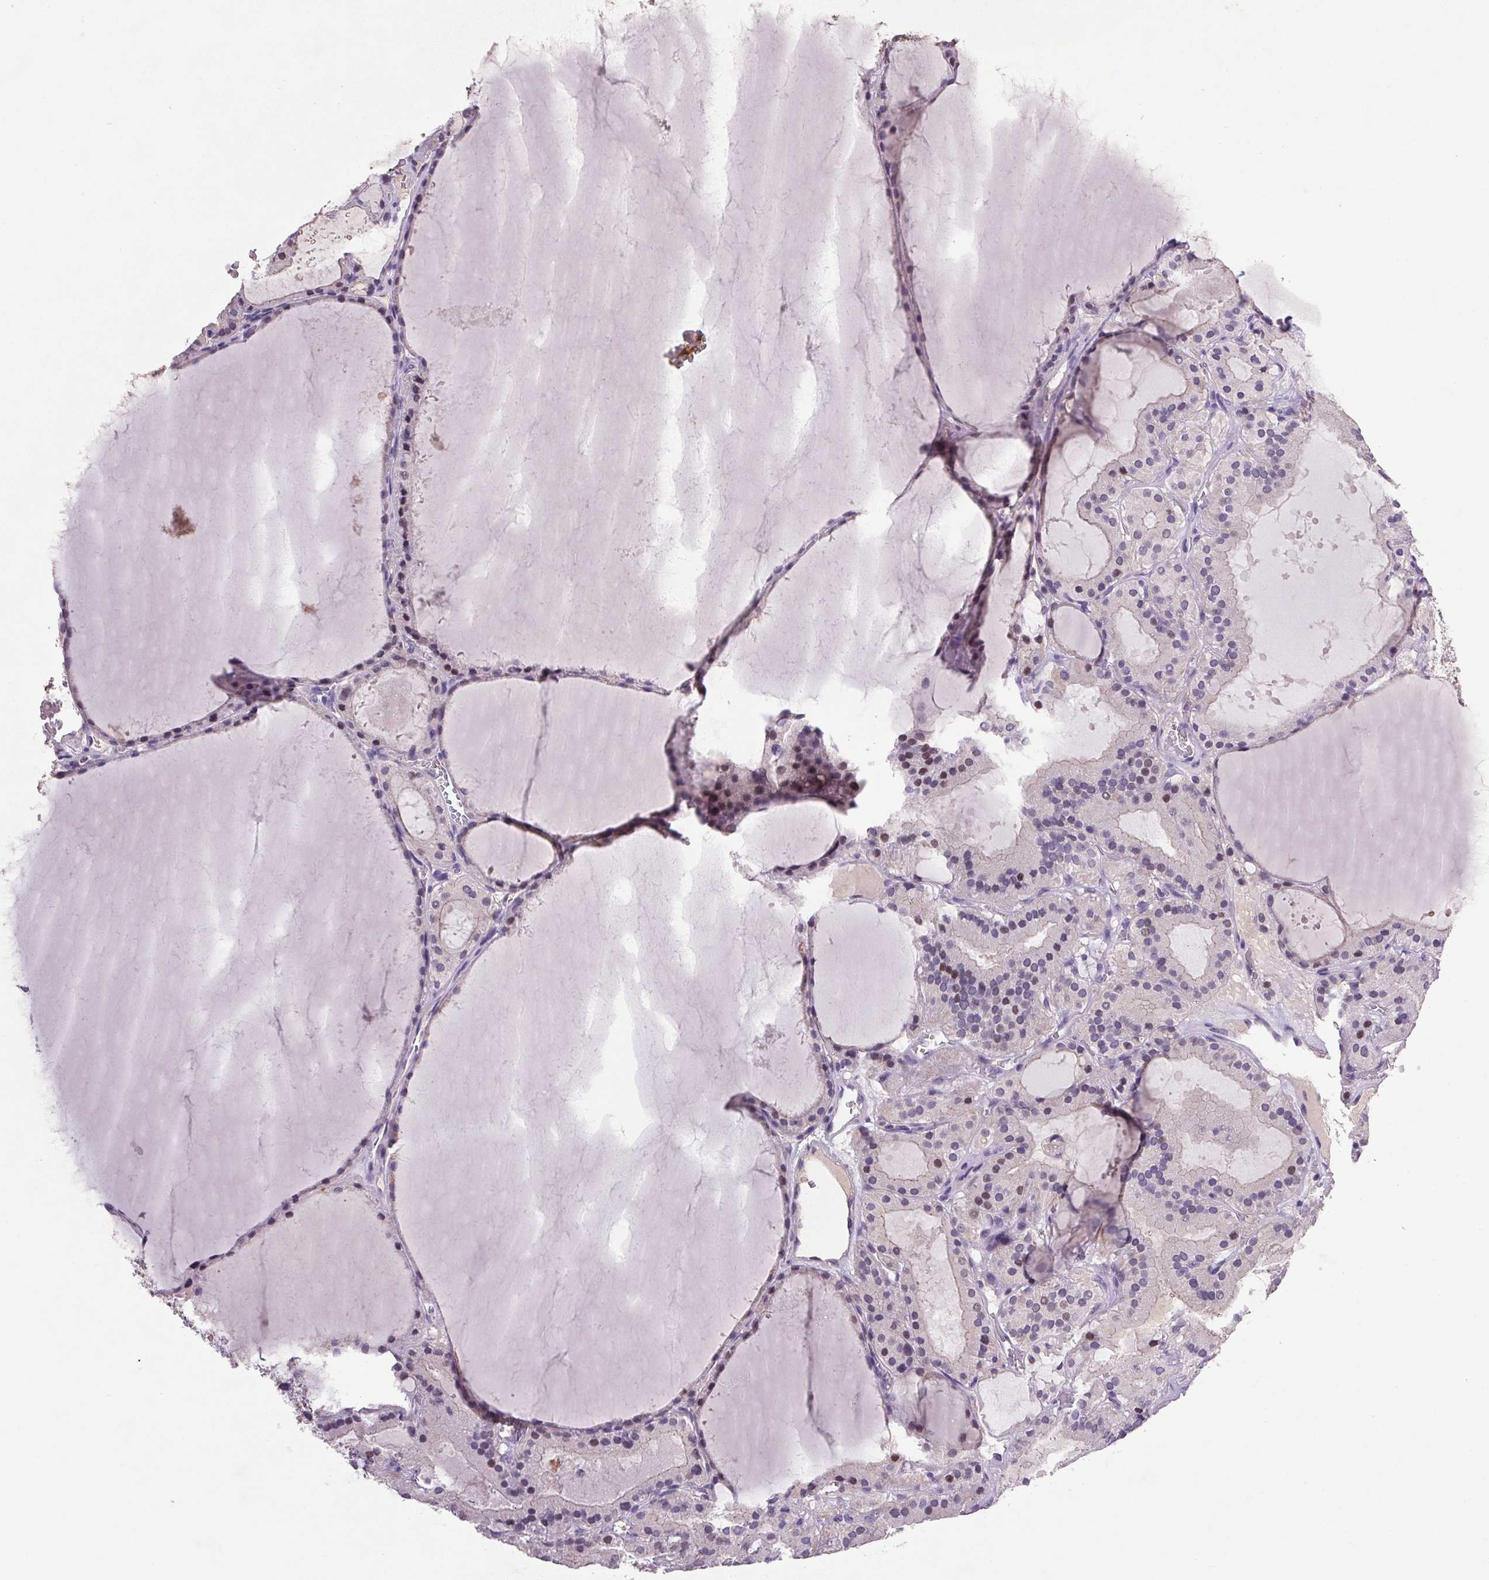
{"staining": {"intensity": "weak", "quantity": "<25%", "location": "nuclear"}, "tissue": "thyroid cancer", "cell_type": "Tumor cells", "image_type": "cancer", "snomed": [{"axis": "morphology", "description": "Papillary adenocarcinoma, NOS"}, {"axis": "topography", "description": "Thyroid gland"}], "caption": "Tumor cells show no significant staining in thyroid papillary adenocarcinoma.", "gene": "TRDN", "patient": {"sex": "male", "age": 87}}